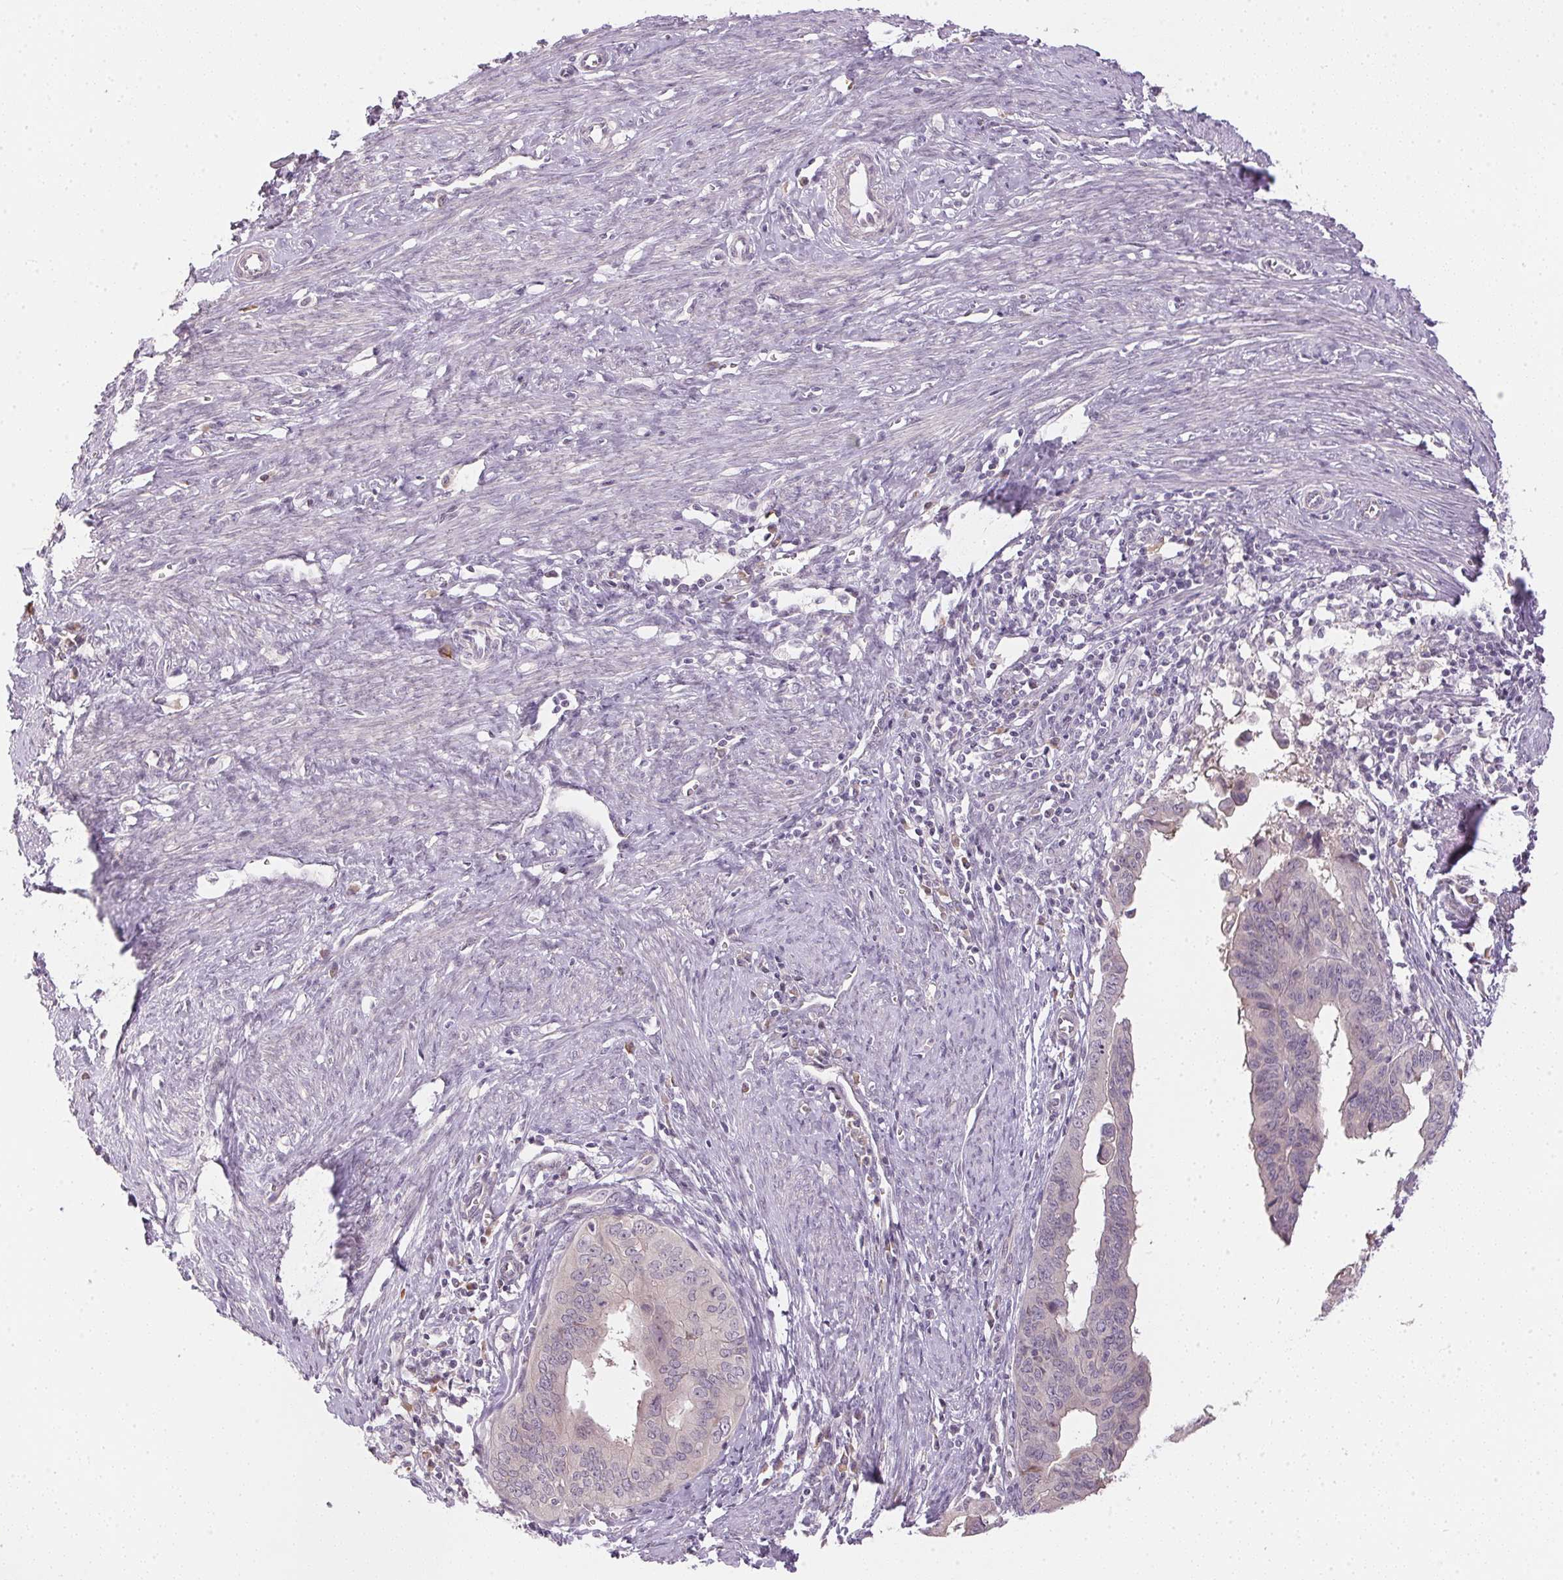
{"staining": {"intensity": "negative", "quantity": "none", "location": "none"}, "tissue": "endometrial cancer", "cell_type": "Tumor cells", "image_type": "cancer", "snomed": [{"axis": "morphology", "description": "Adenocarcinoma, NOS"}, {"axis": "topography", "description": "Endometrium"}], "caption": "Immunohistochemistry photomicrograph of endometrial cancer stained for a protein (brown), which demonstrates no staining in tumor cells.", "gene": "TTC23L", "patient": {"sex": "female", "age": 65}}